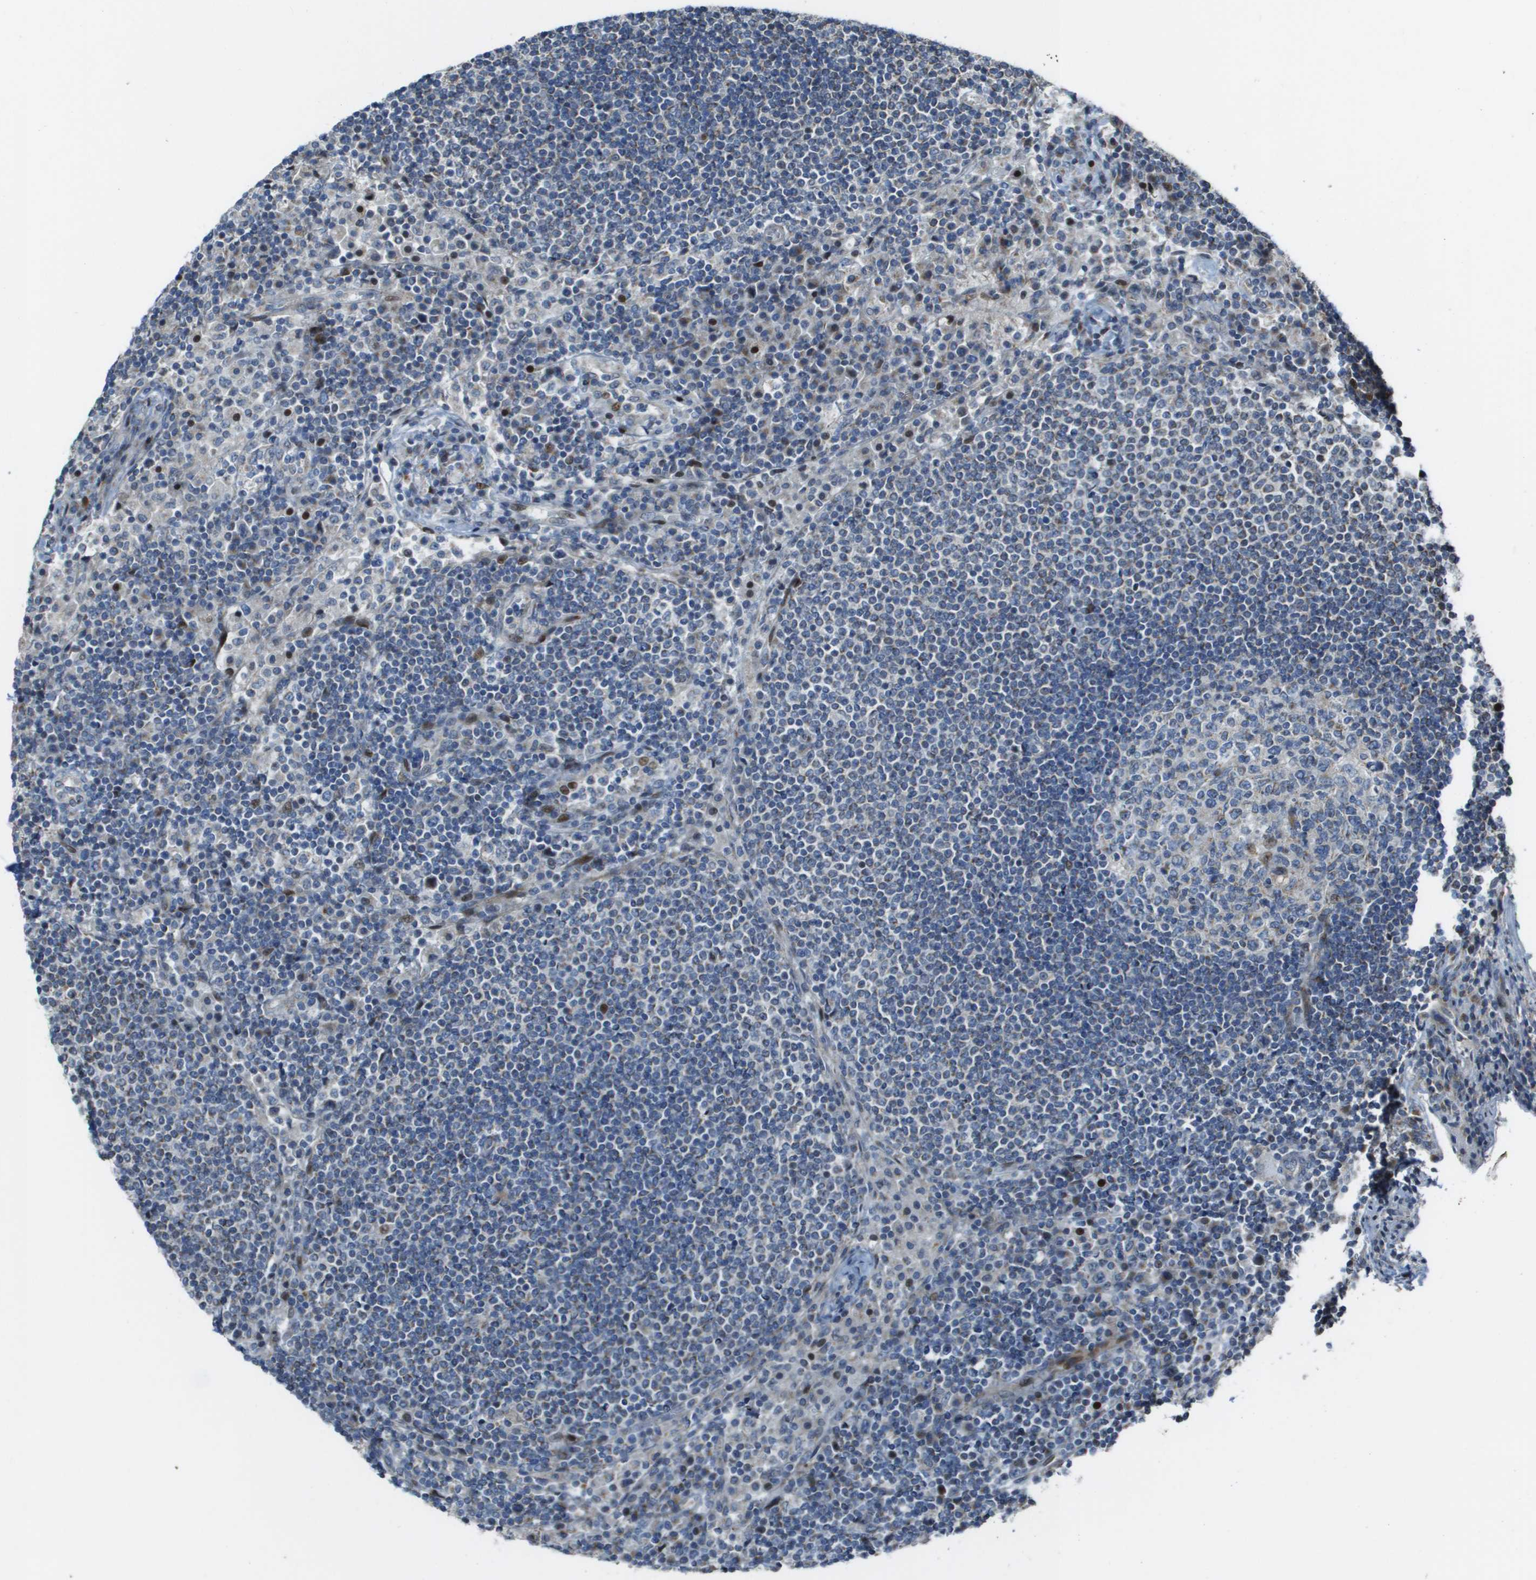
{"staining": {"intensity": "weak", "quantity": "<25%", "location": "cytoplasmic/membranous"}, "tissue": "lymph node", "cell_type": "Germinal center cells", "image_type": "normal", "snomed": [{"axis": "morphology", "description": "Normal tissue, NOS"}, {"axis": "topography", "description": "Lymph node"}], "caption": "Histopathology image shows no protein positivity in germinal center cells of benign lymph node. (Brightfield microscopy of DAB immunohistochemistry at high magnification).", "gene": "MGAT3", "patient": {"sex": "female", "age": 53}}